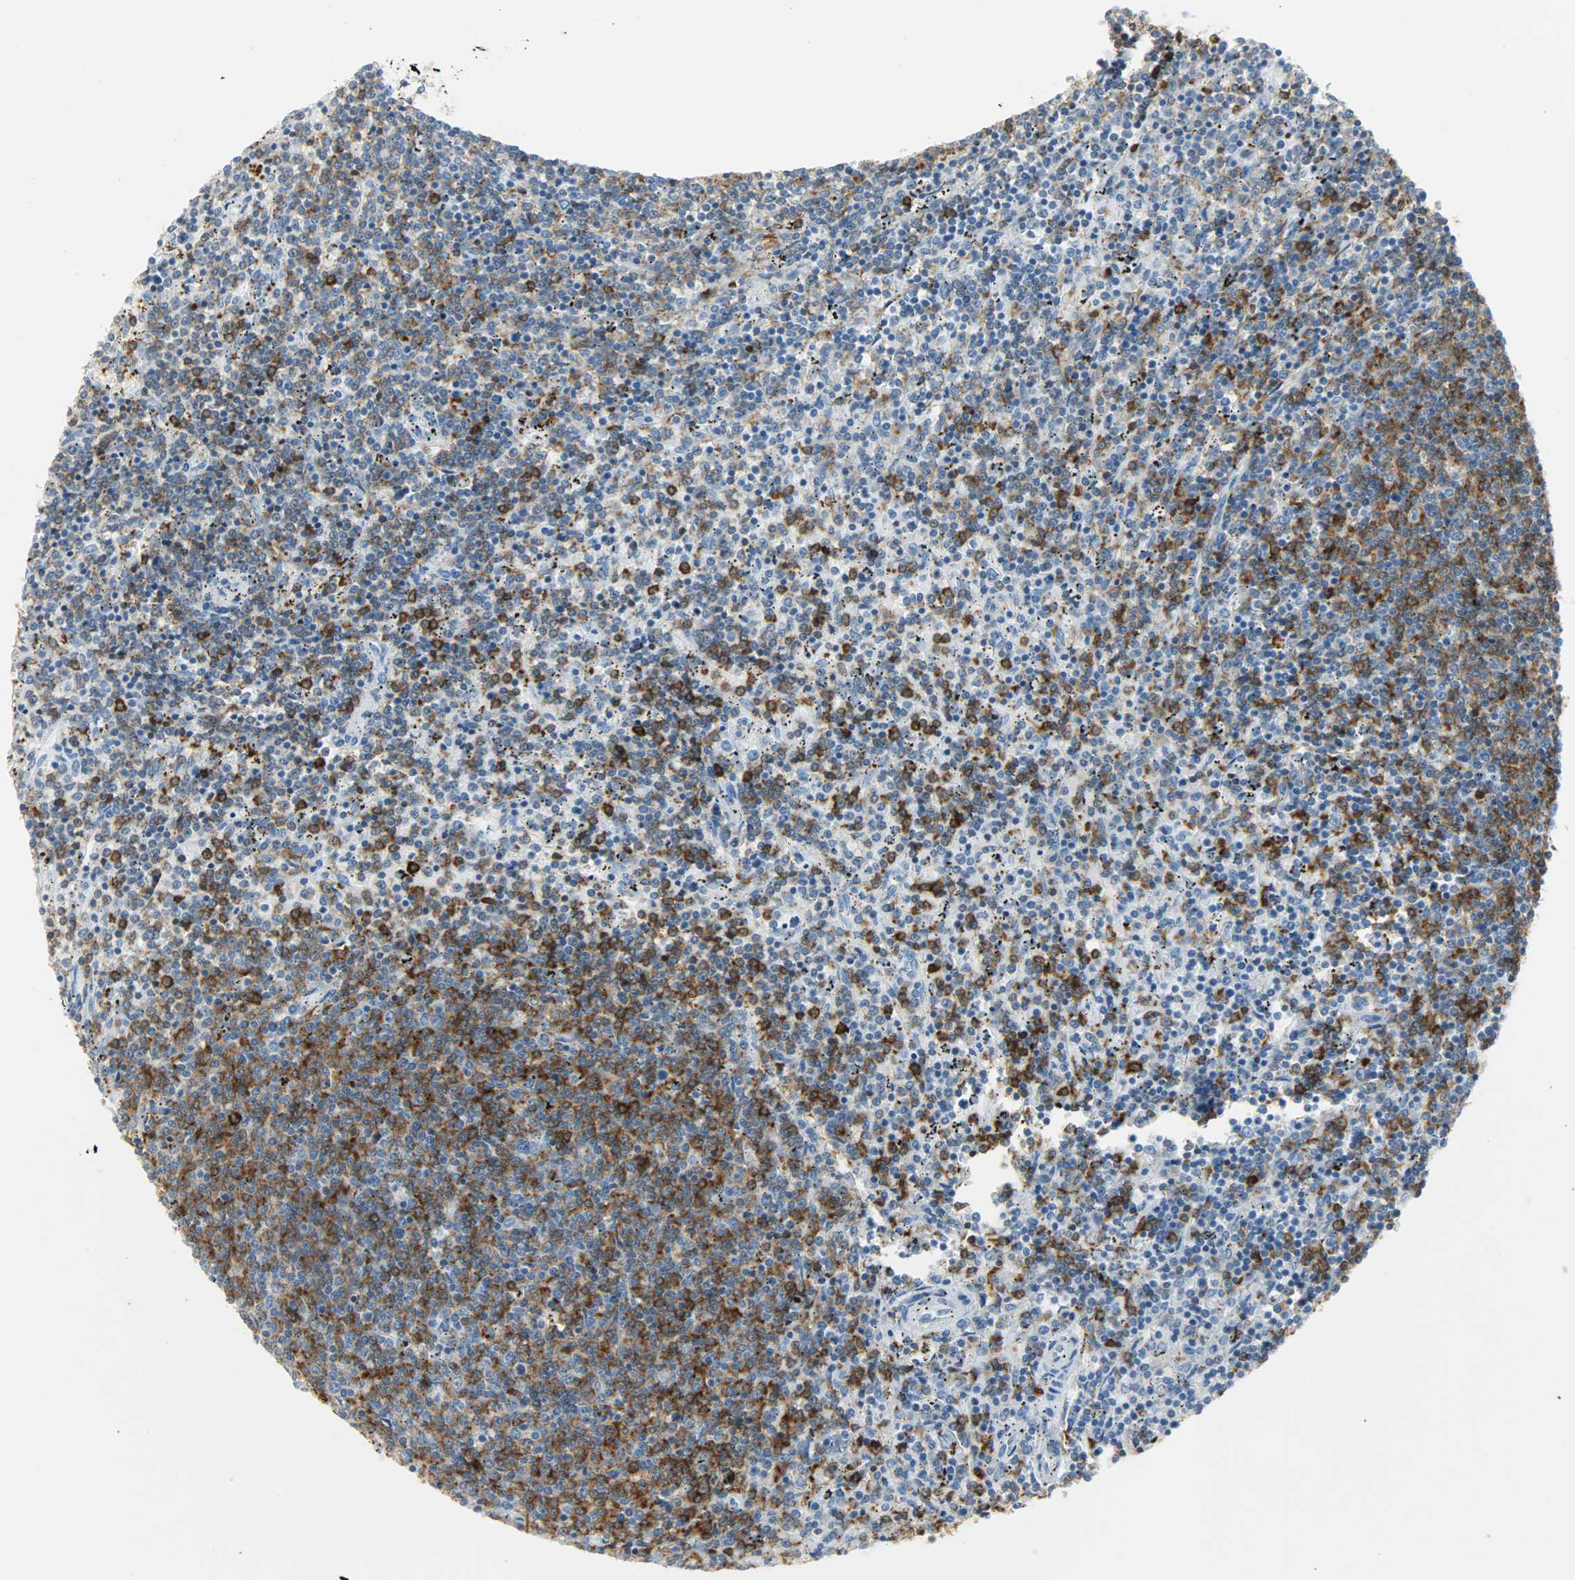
{"staining": {"intensity": "weak", "quantity": "25%-75%", "location": "cytoplasmic/membranous"}, "tissue": "lymphoma", "cell_type": "Tumor cells", "image_type": "cancer", "snomed": [{"axis": "morphology", "description": "Malignant lymphoma, non-Hodgkin's type, Low grade"}, {"axis": "topography", "description": "Spleen"}], "caption": "IHC staining of lymphoma, which reveals low levels of weak cytoplasmic/membranous expression in approximately 25%-75% of tumor cells indicating weak cytoplasmic/membranous protein expression. The staining was performed using DAB (3,3'-diaminobenzidine) (brown) for protein detection and nuclei were counterstained in hematoxylin (blue).", "gene": "PTPN6", "patient": {"sex": "female", "age": 50}}